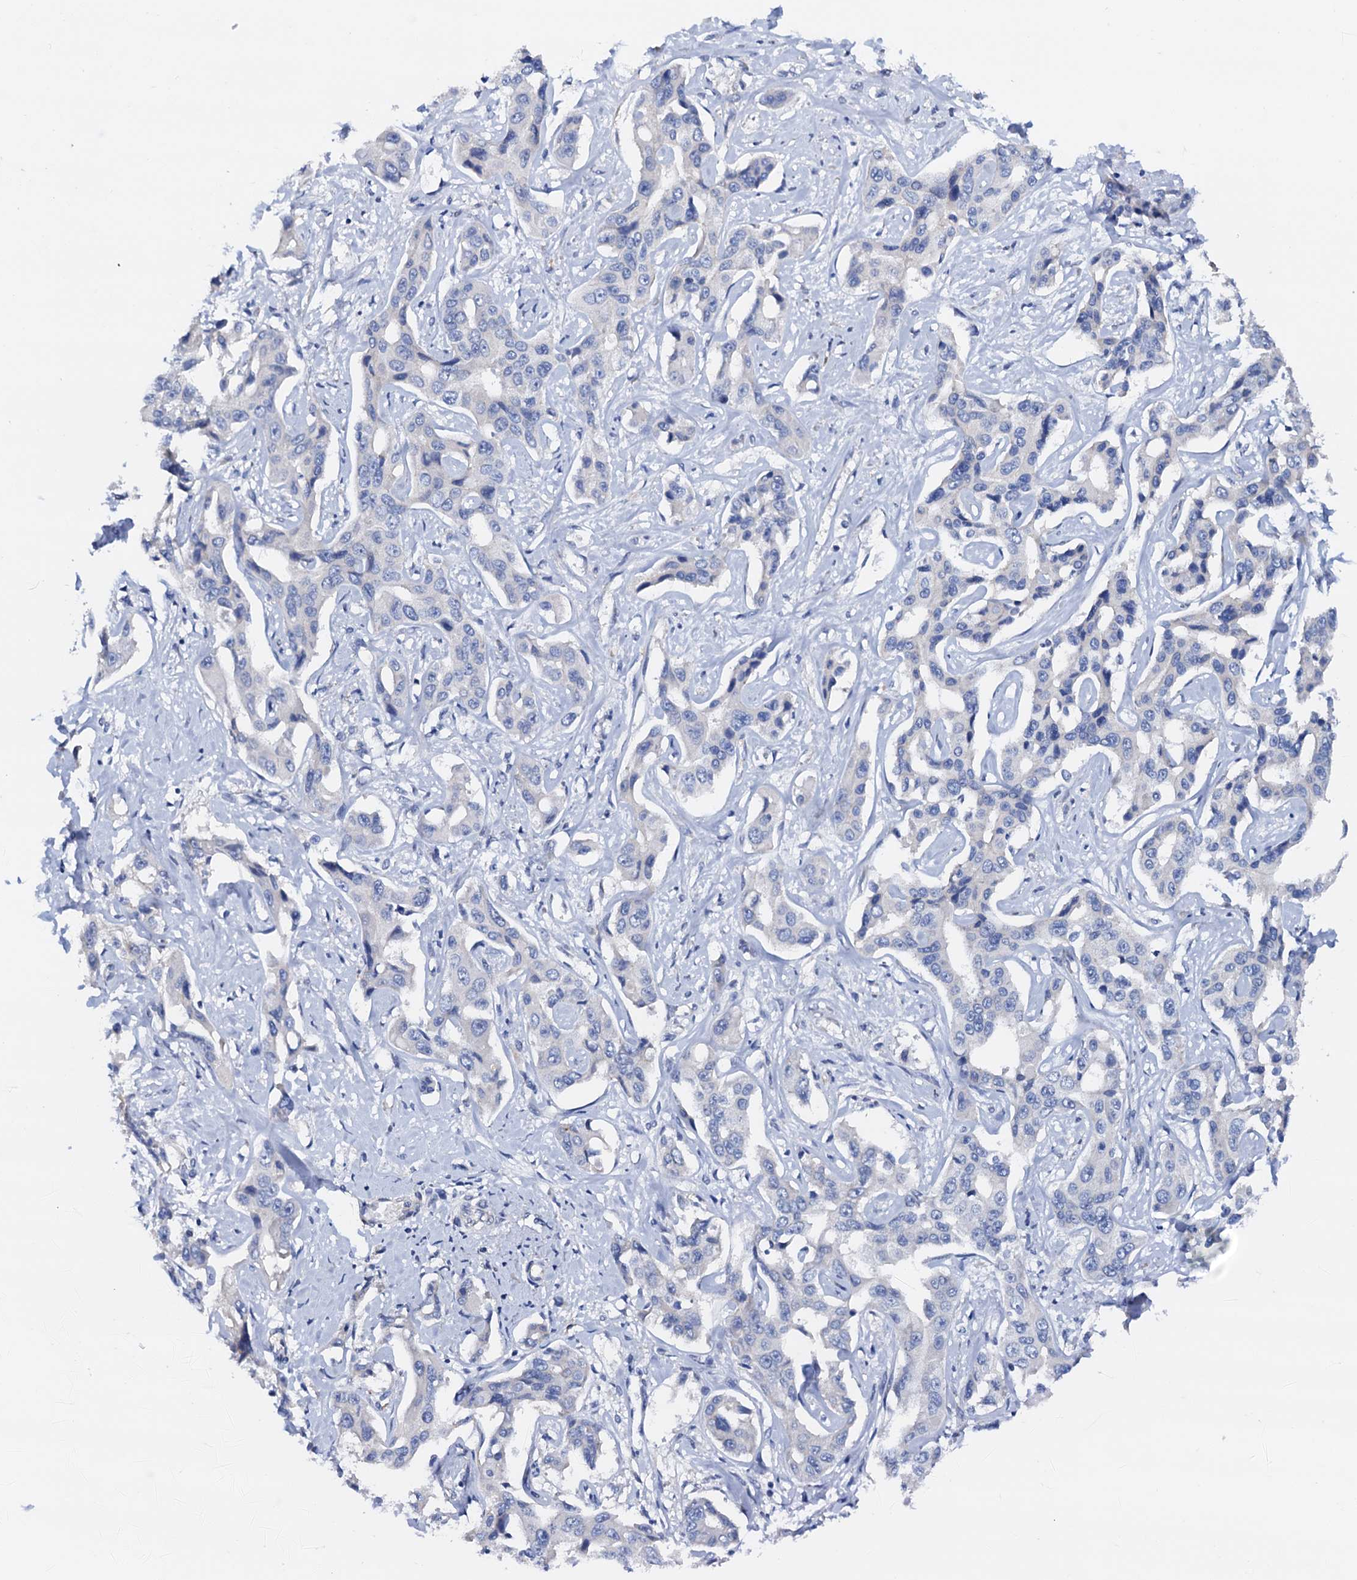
{"staining": {"intensity": "negative", "quantity": "none", "location": "none"}, "tissue": "liver cancer", "cell_type": "Tumor cells", "image_type": "cancer", "snomed": [{"axis": "morphology", "description": "Cholangiocarcinoma"}, {"axis": "topography", "description": "Liver"}], "caption": "IHC histopathology image of neoplastic tissue: liver cancer (cholangiocarcinoma) stained with DAB (3,3'-diaminobenzidine) exhibits no significant protein staining in tumor cells.", "gene": "RASSF9", "patient": {"sex": "male", "age": 59}}